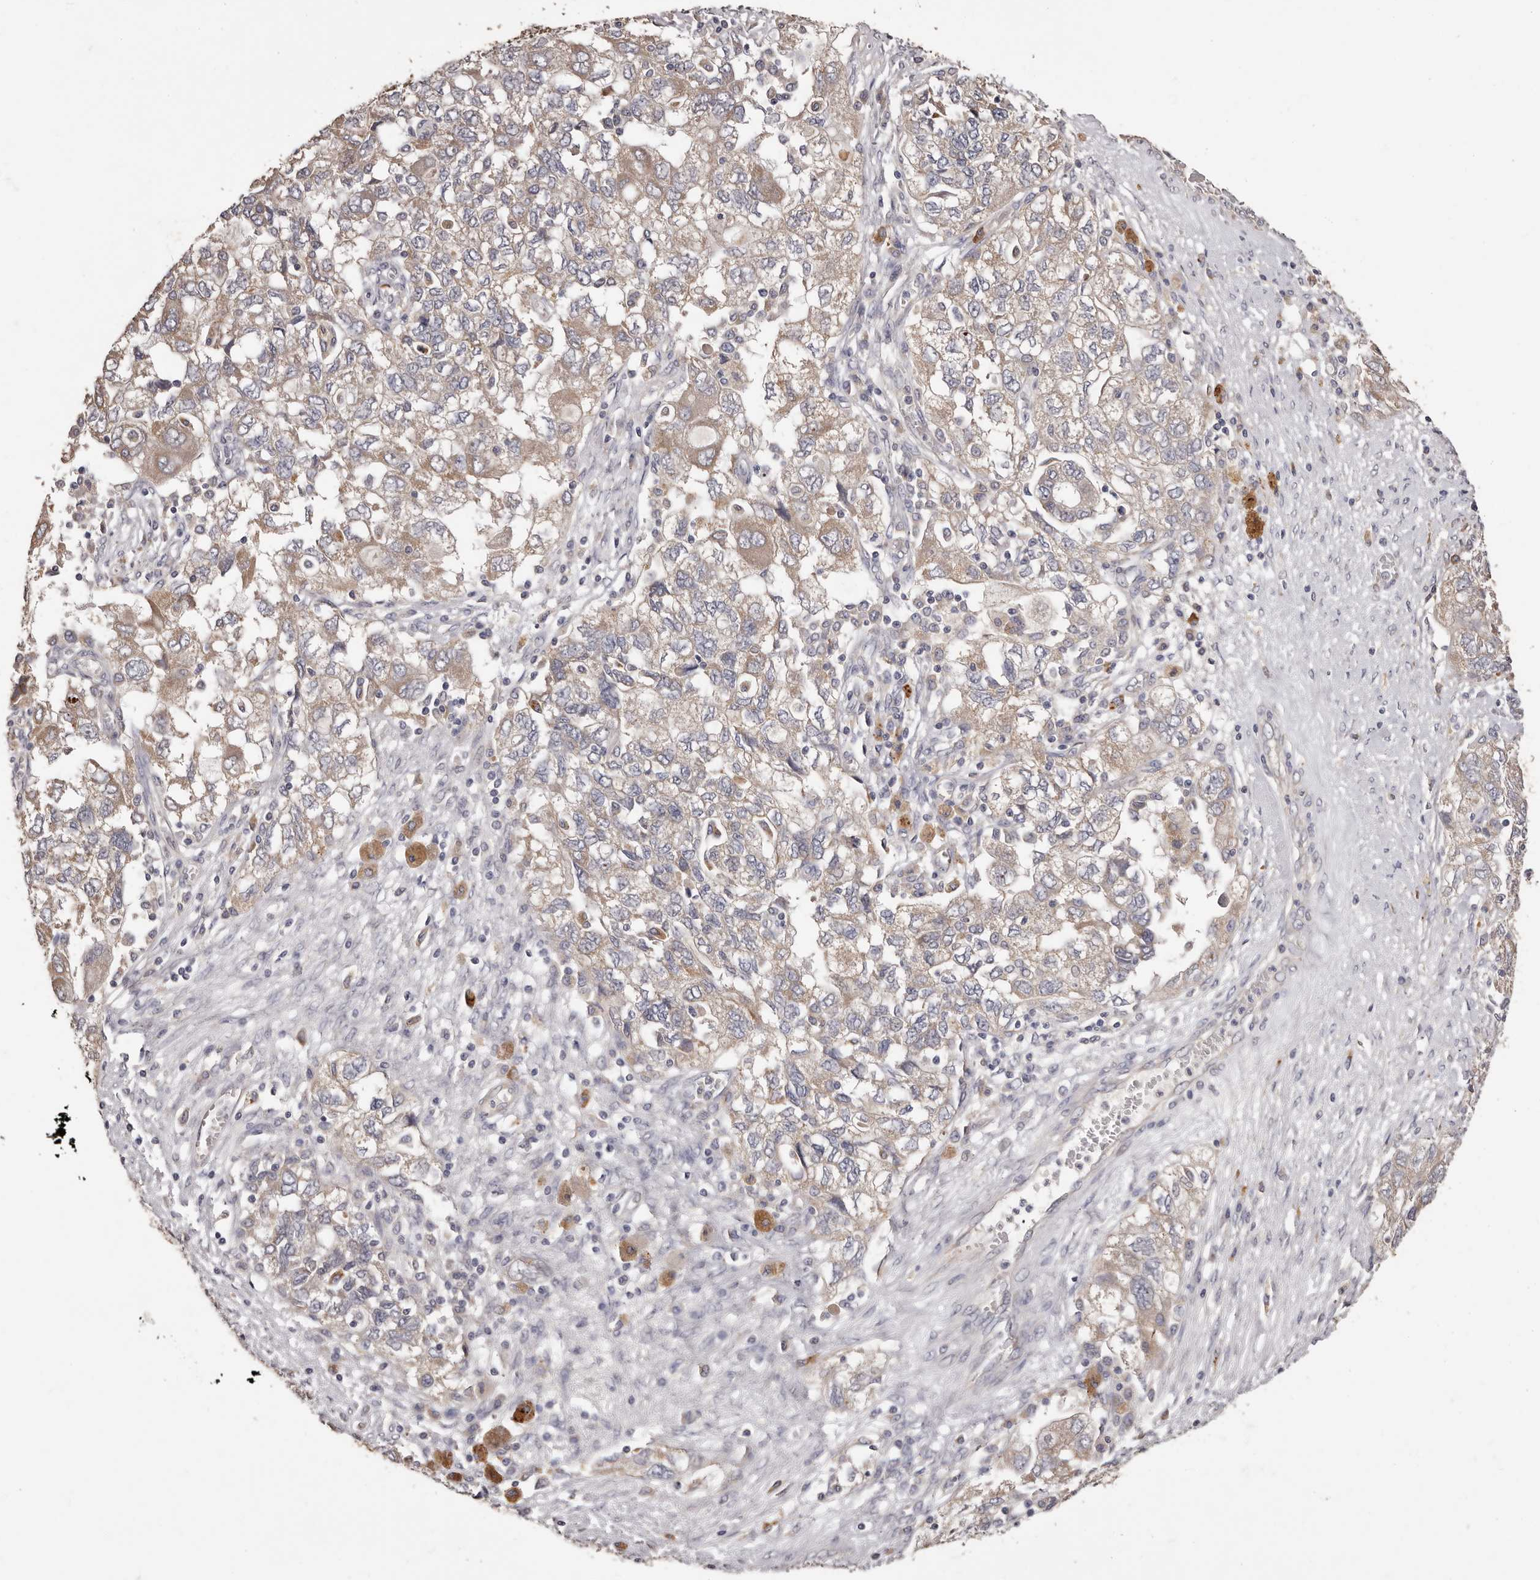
{"staining": {"intensity": "weak", "quantity": "25%-75%", "location": "cytoplasmic/membranous"}, "tissue": "ovarian cancer", "cell_type": "Tumor cells", "image_type": "cancer", "snomed": [{"axis": "morphology", "description": "Carcinoma, NOS"}, {"axis": "morphology", "description": "Cystadenocarcinoma, serous, NOS"}, {"axis": "topography", "description": "Ovary"}], "caption": "An immunohistochemistry micrograph of neoplastic tissue is shown. Protein staining in brown shows weak cytoplasmic/membranous positivity in serous cystadenocarcinoma (ovarian) within tumor cells.", "gene": "ETNK1", "patient": {"sex": "female", "age": 69}}